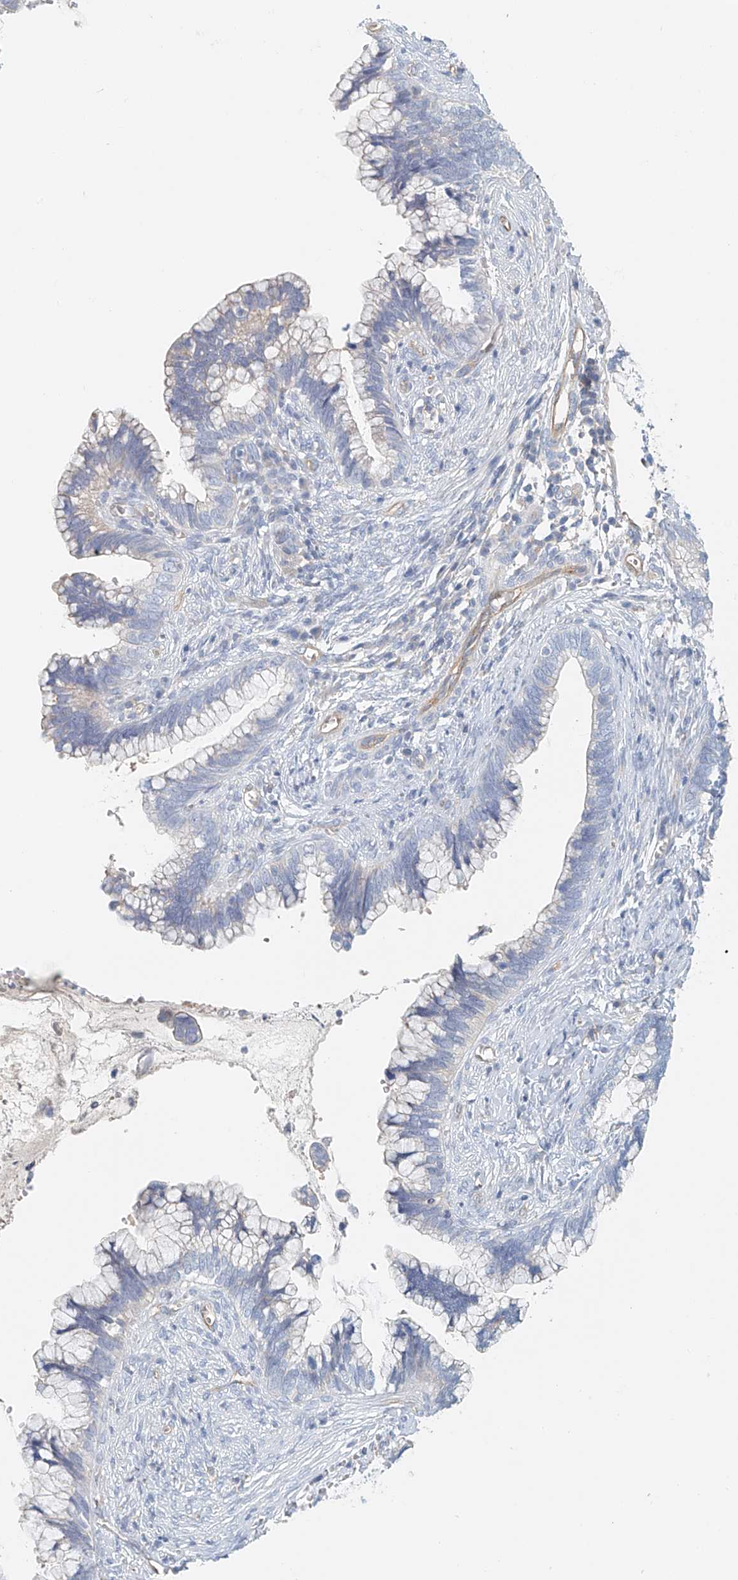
{"staining": {"intensity": "negative", "quantity": "none", "location": "none"}, "tissue": "cervical cancer", "cell_type": "Tumor cells", "image_type": "cancer", "snomed": [{"axis": "morphology", "description": "Adenocarcinoma, NOS"}, {"axis": "topography", "description": "Cervix"}], "caption": "A high-resolution image shows immunohistochemistry (IHC) staining of cervical adenocarcinoma, which displays no significant expression in tumor cells.", "gene": "FRYL", "patient": {"sex": "female", "age": 44}}